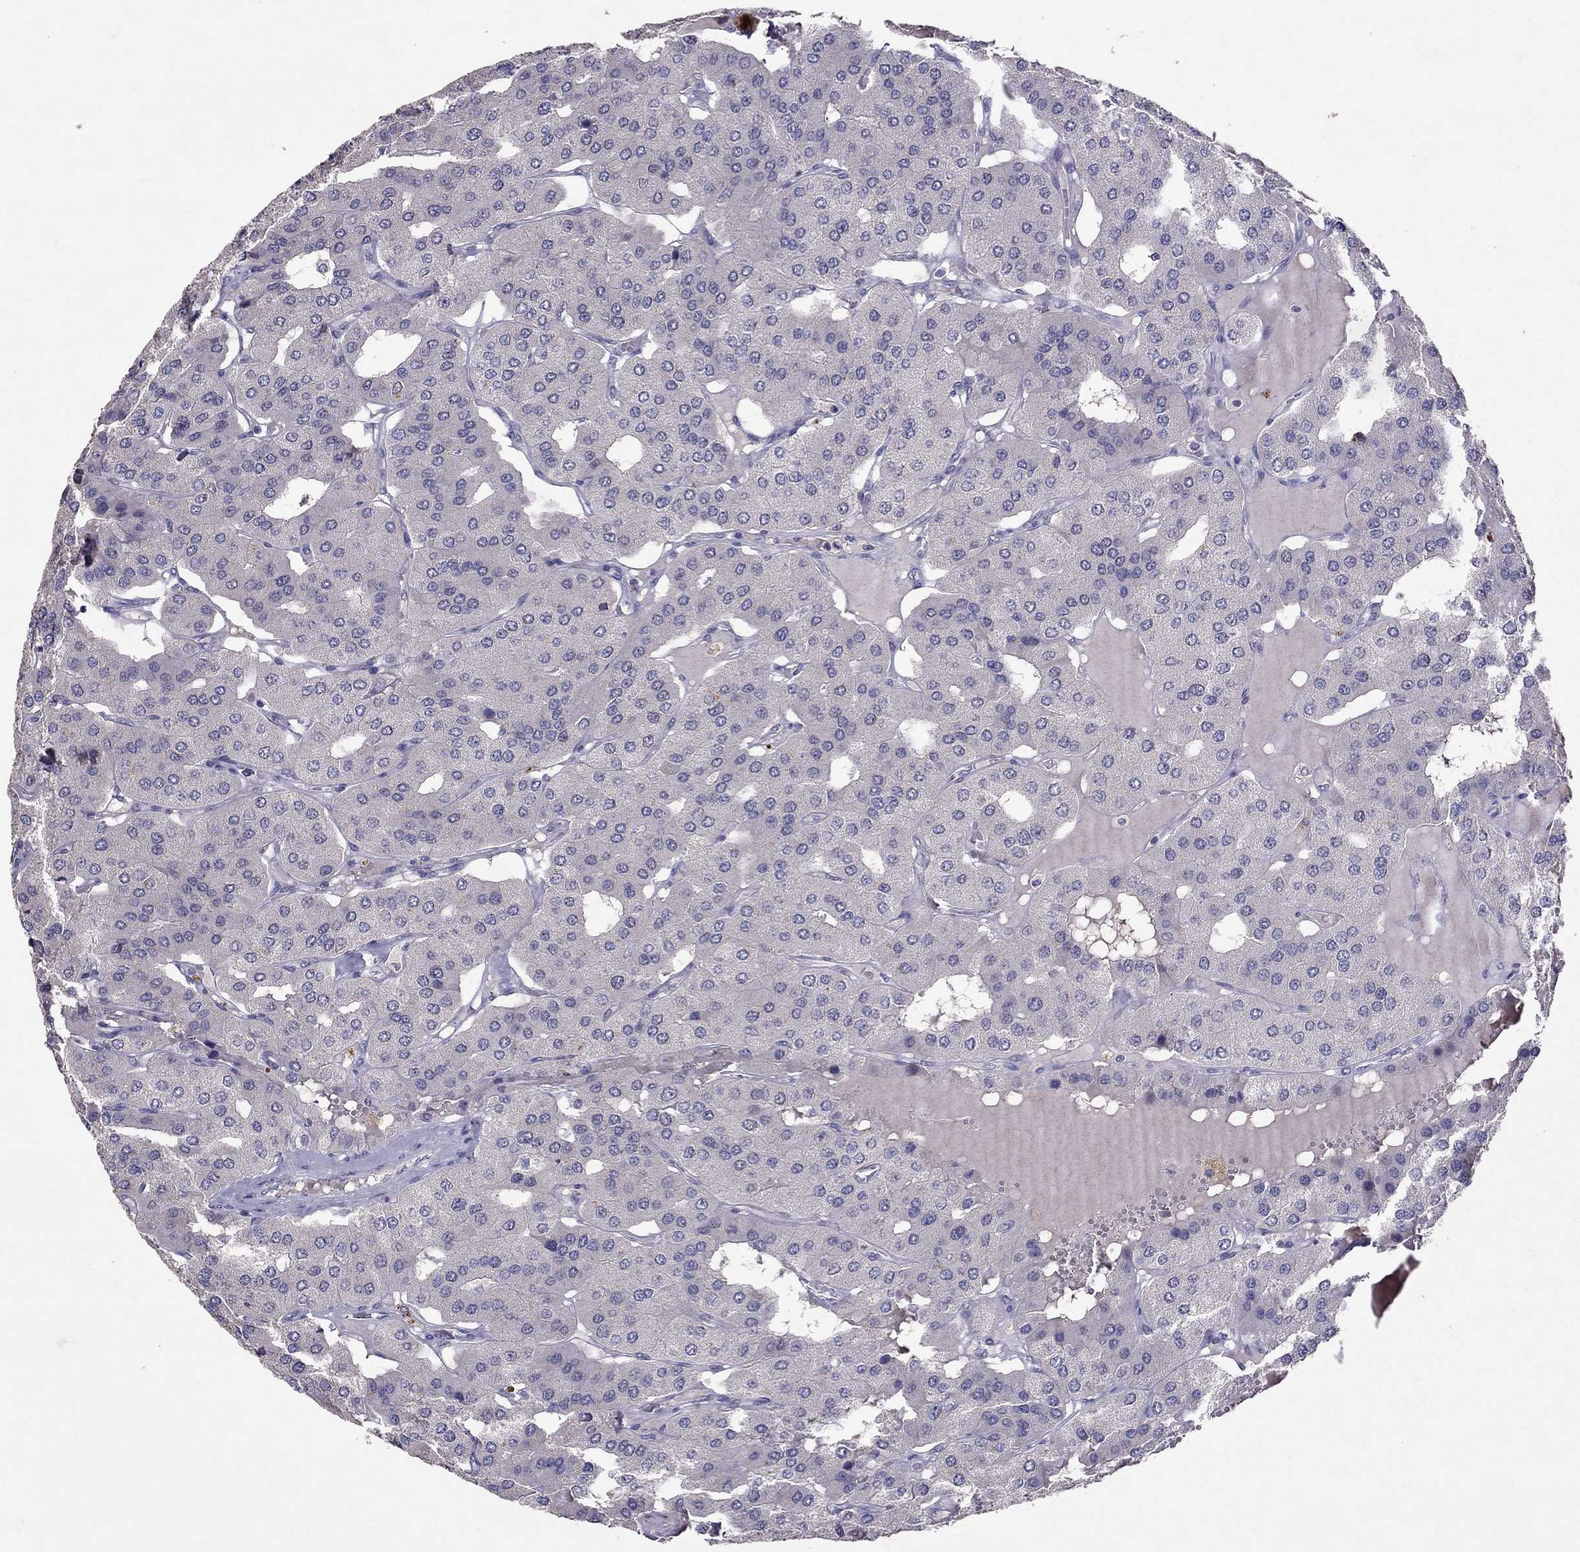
{"staining": {"intensity": "negative", "quantity": "none", "location": "none"}, "tissue": "parathyroid gland", "cell_type": "Glandular cells", "image_type": "normal", "snomed": [{"axis": "morphology", "description": "Normal tissue, NOS"}, {"axis": "morphology", "description": "Adenoma, NOS"}, {"axis": "topography", "description": "Parathyroid gland"}], "caption": "IHC image of benign human parathyroid gland stained for a protein (brown), which reveals no positivity in glandular cells. (DAB IHC, high magnification).", "gene": "FST", "patient": {"sex": "female", "age": 86}}